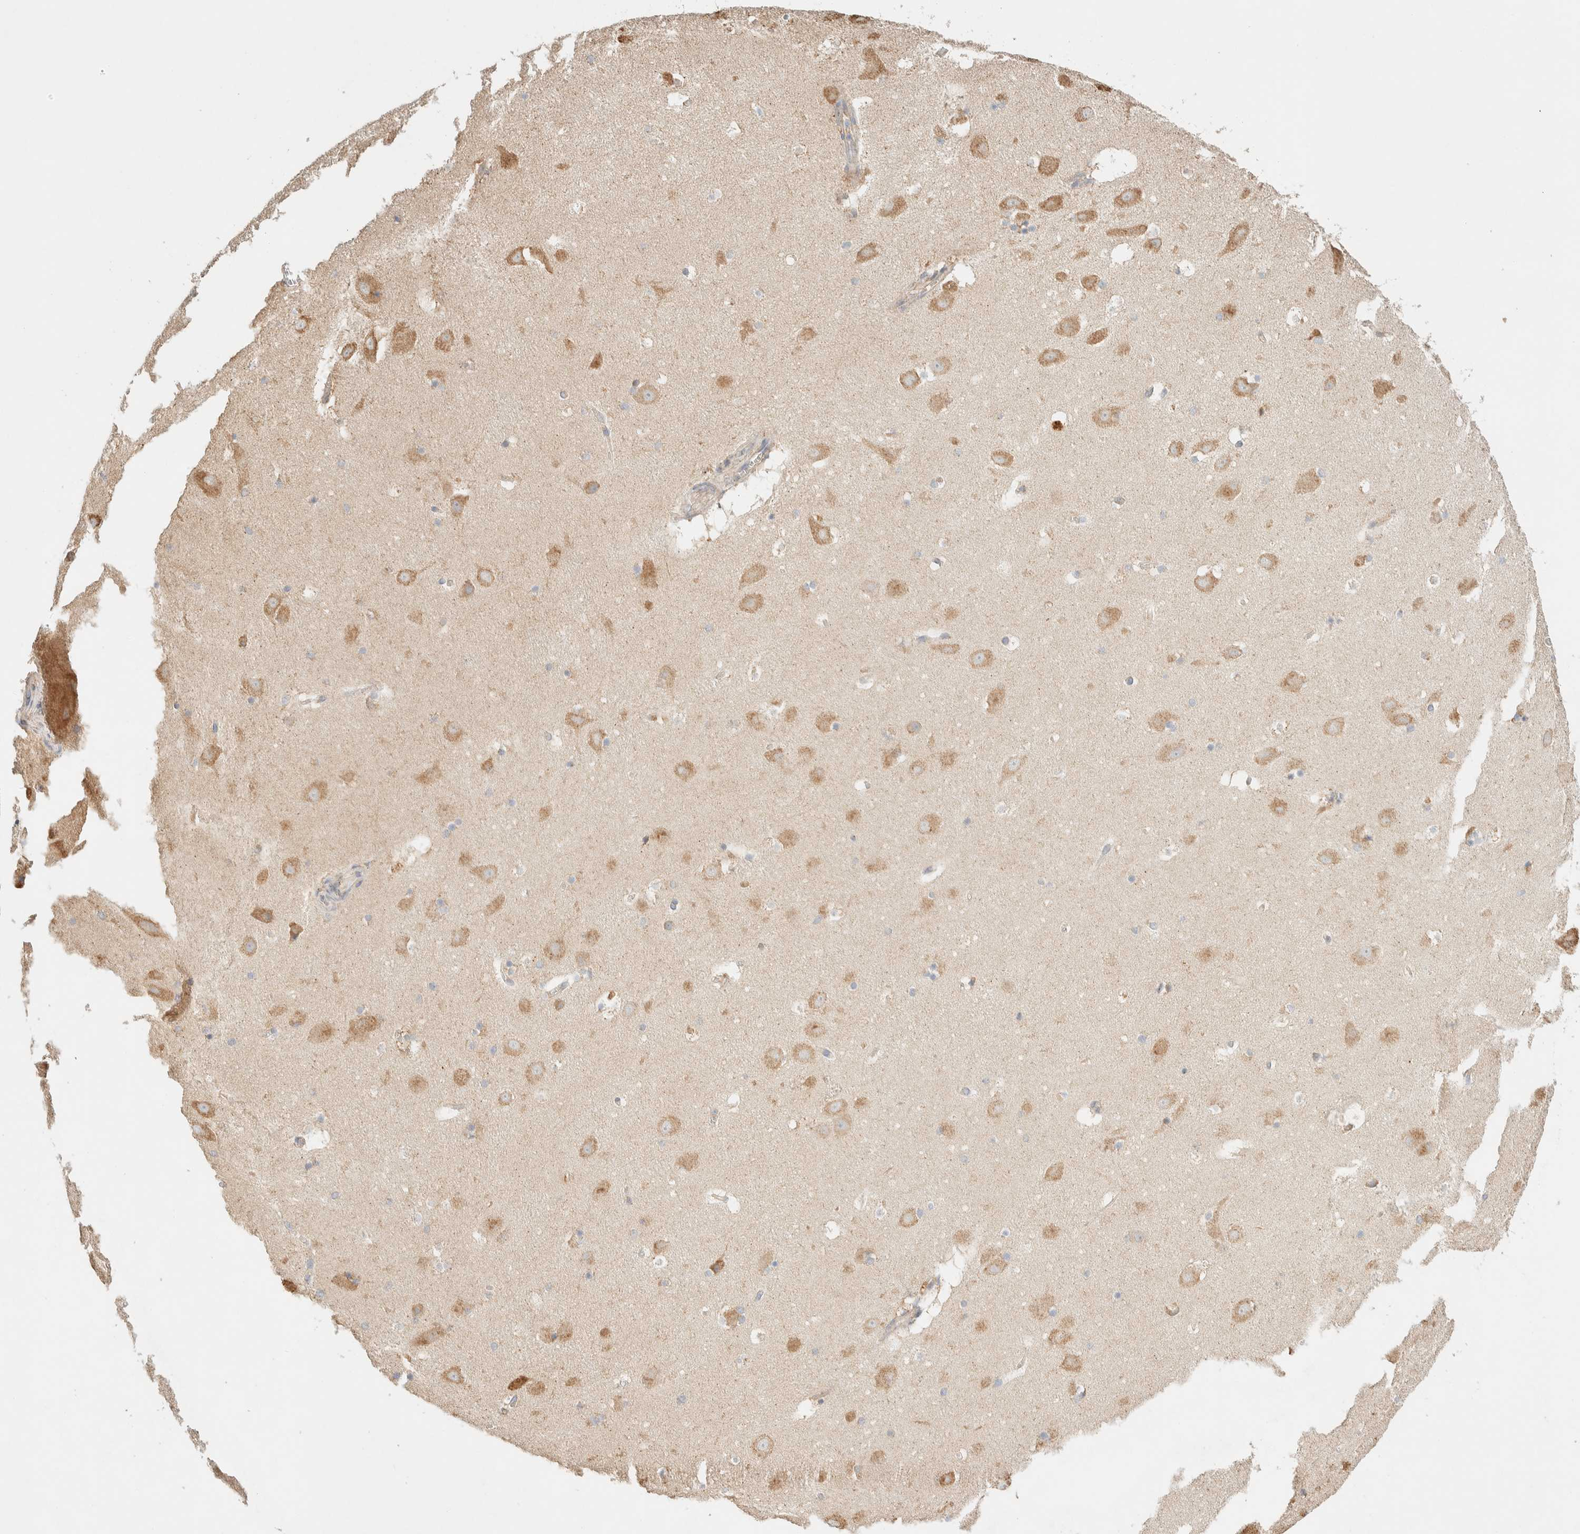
{"staining": {"intensity": "negative", "quantity": "none", "location": "none"}, "tissue": "hippocampus", "cell_type": "Glial cells", "image_type": "normal", "snomed": [{"axis": "morphology", "description": "Normal tissue, NOS"}, {"axis": "topography", "description": "Hippocampus"}], "caption": "Micrograph shows no protein expression in glial cells of normal hippocampus.", "gene": "TTC3", "patient": {"sex": "male", "age": 45}}